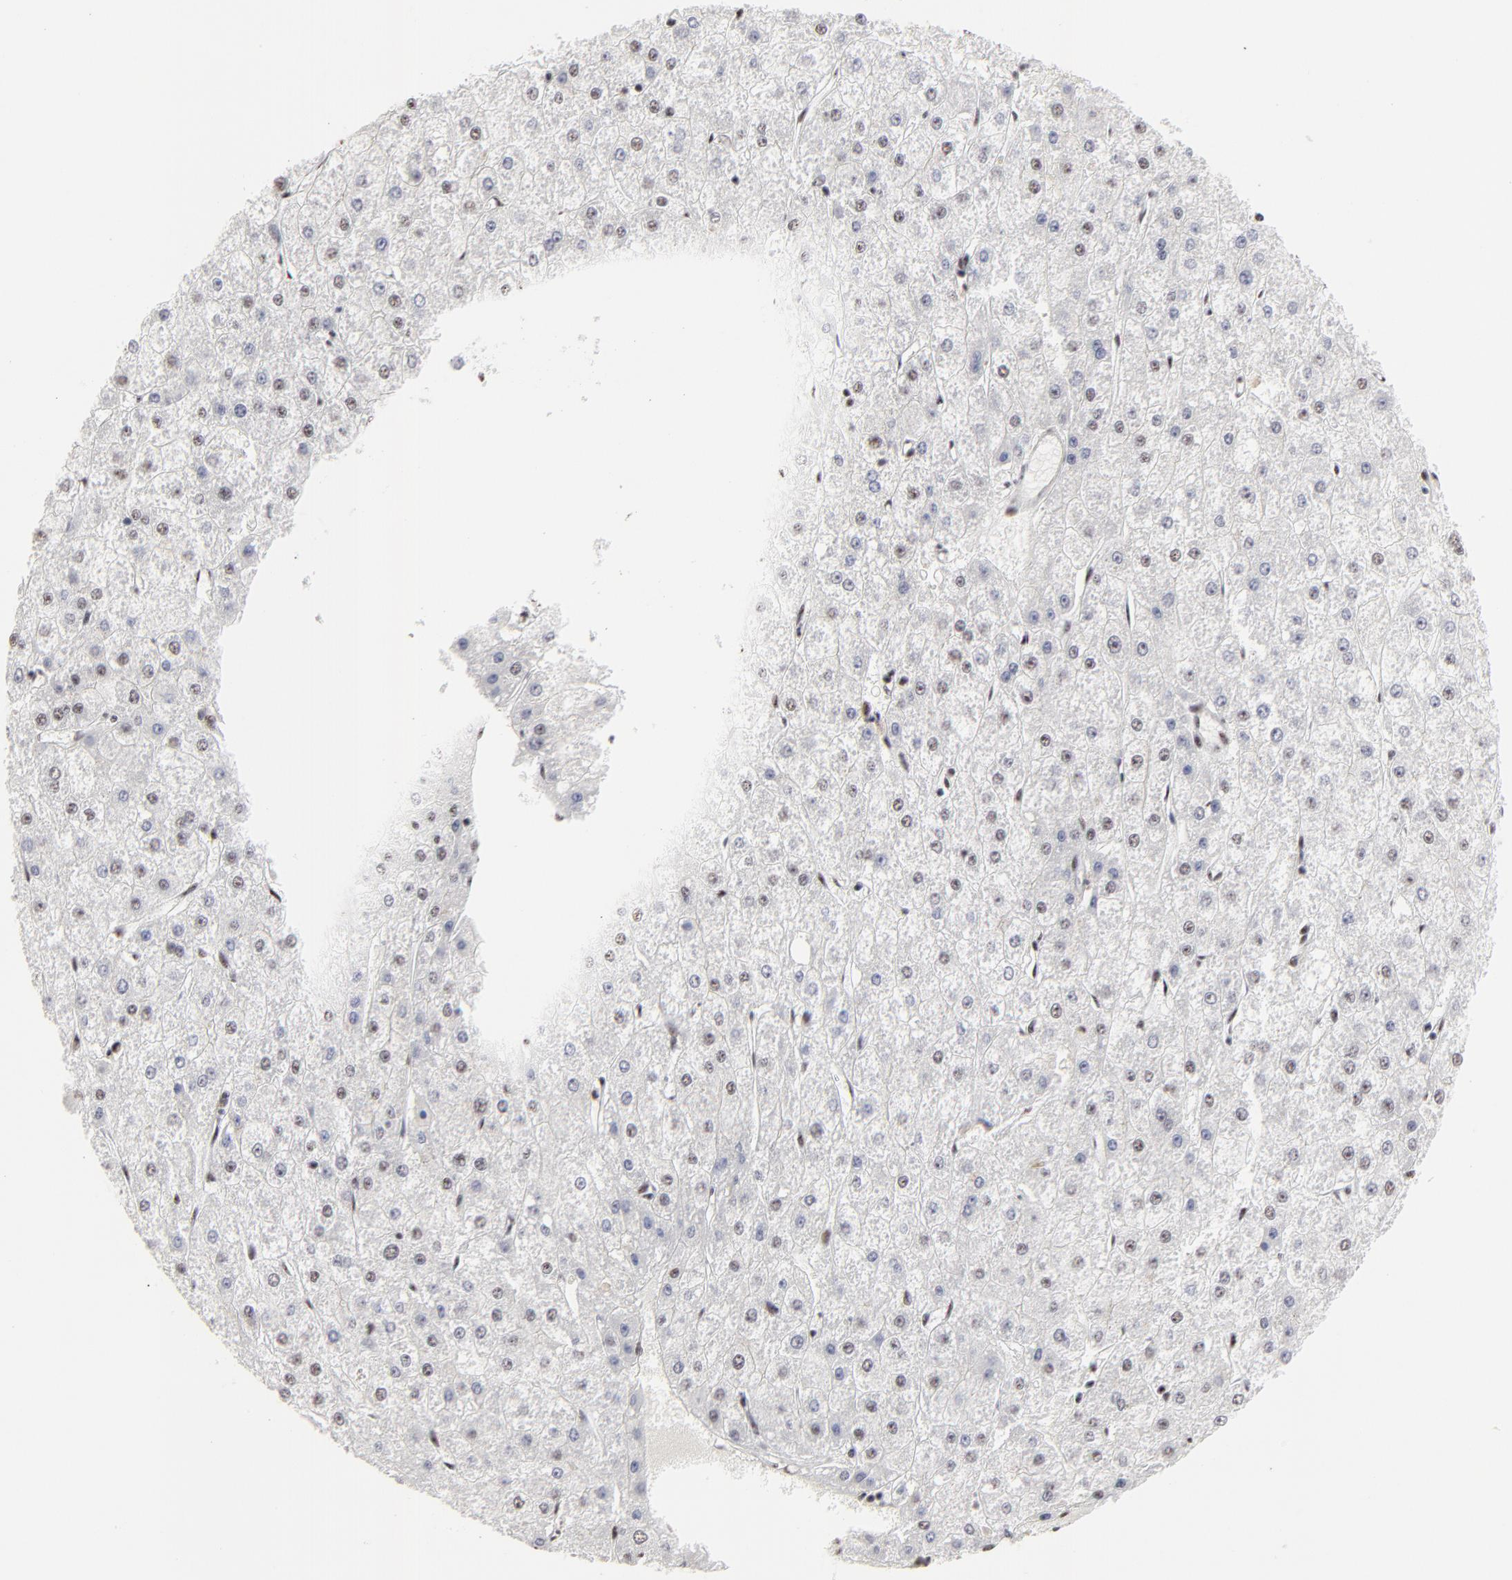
{"staining": {"intensity": "negative", "quantity": "none", "location": "none"}, "tissue": "liver cancer", "cell_type": "Tumor cells", "image_type": "cancer", "snomed": [{"axis": "morphology", "description": "Carcinoma, Hepatocellular, NOS"}, {"axis": "topography", "description": "Liver"}], "caption": "An immunohistochemistry (IHC) micrograph of liver cancer is shown. There is no staining in tumor cells of liver cancer.", "gene": "MBD4", "patient": {"sex": "female", "age": 52}}